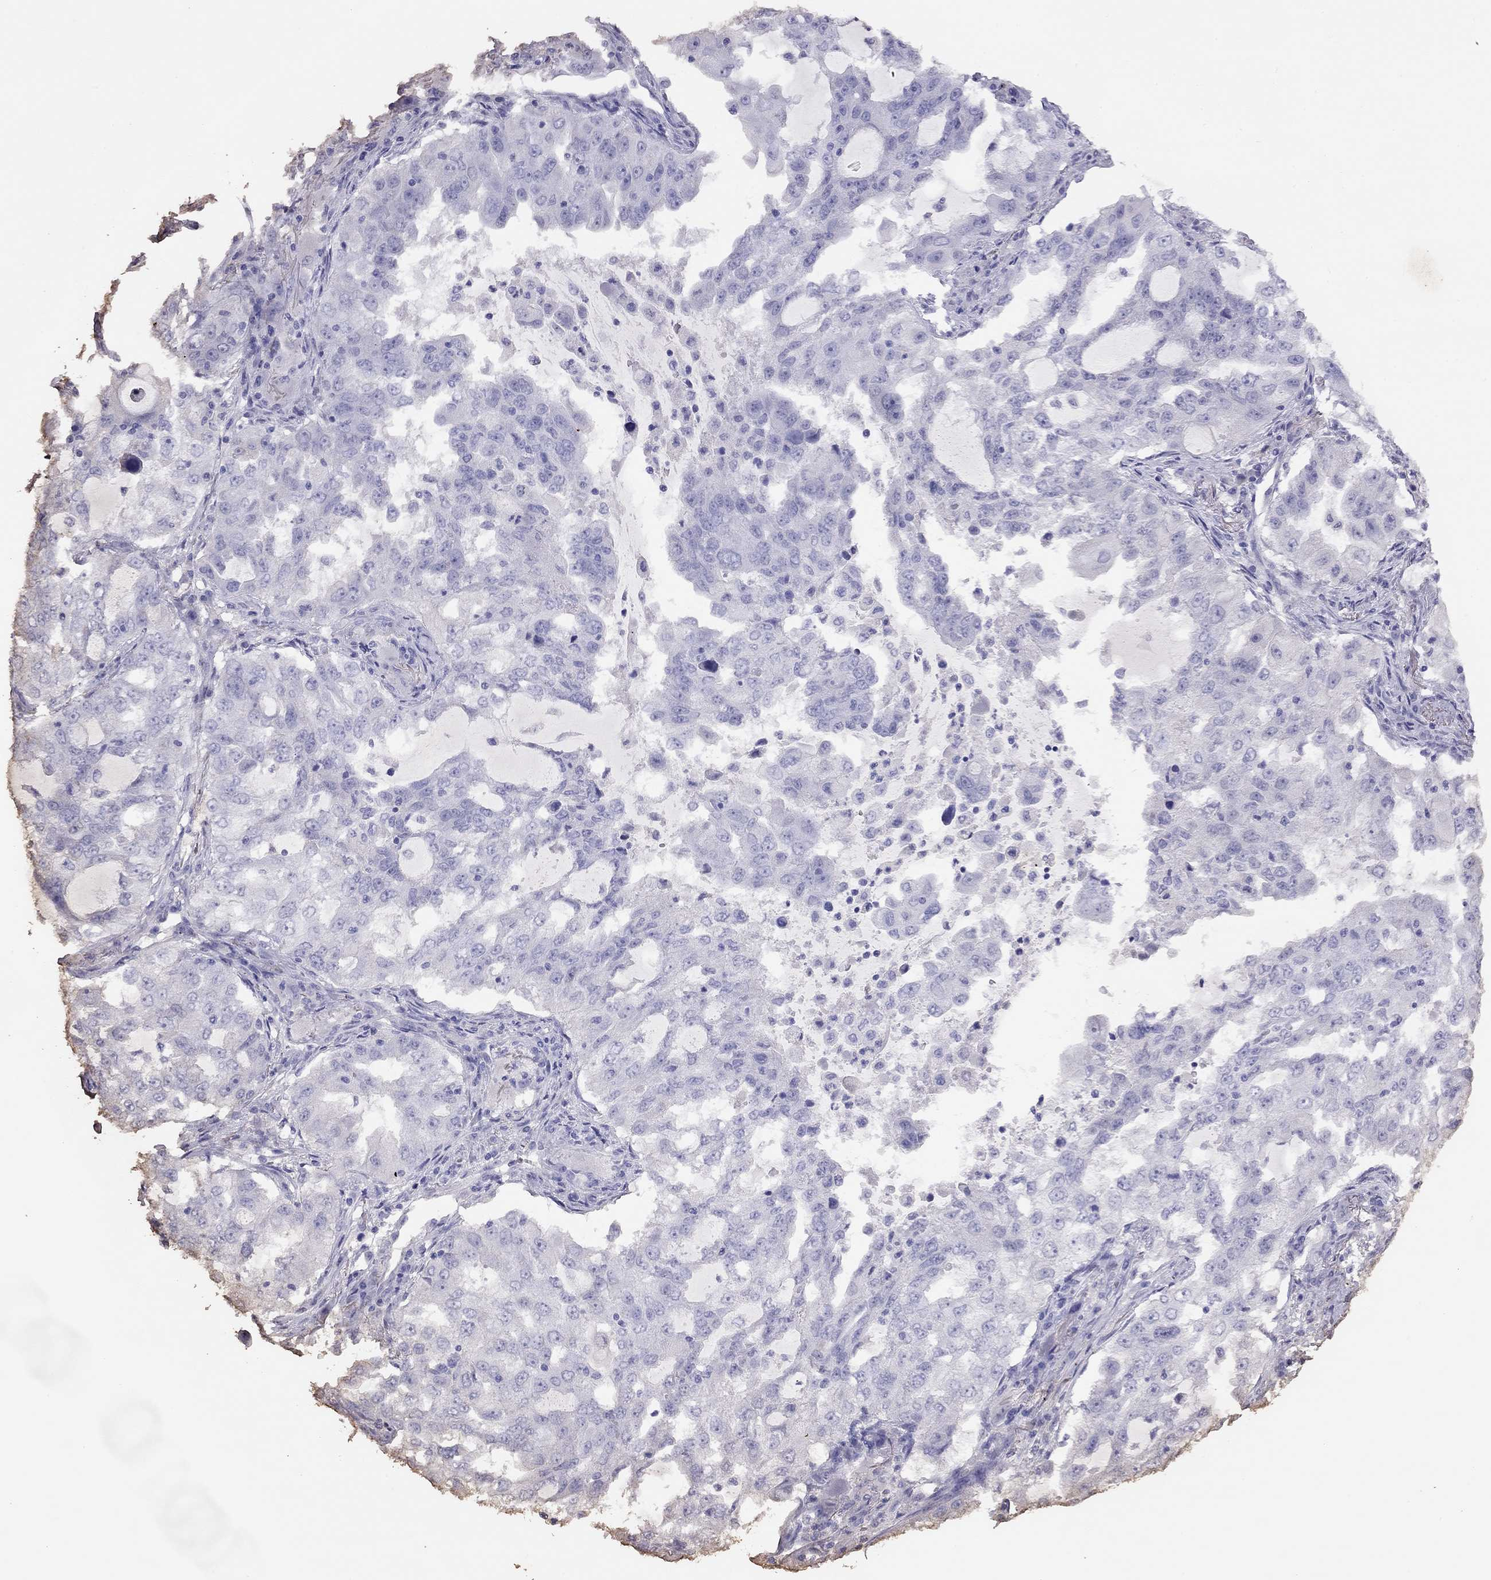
{"staining": {"intensity": "negative", "quantity": "none", "location": "none"}, "tissue": "lung cancer", "cell_type": "Tumor cells", "image_type": "cancer", "snomed": [{"axis": "morphology", "description": "Adenocarcinoma, NOS"}, {"axis": "topography", "description": "Lung"}], "caption": "This is a histopathology image of immunohistochemistry (IHC) staining of lung cancer, which shows no expression in tumor cells.", "gene": "SUN3", "patient": {"sex": "female", "age": 61}}